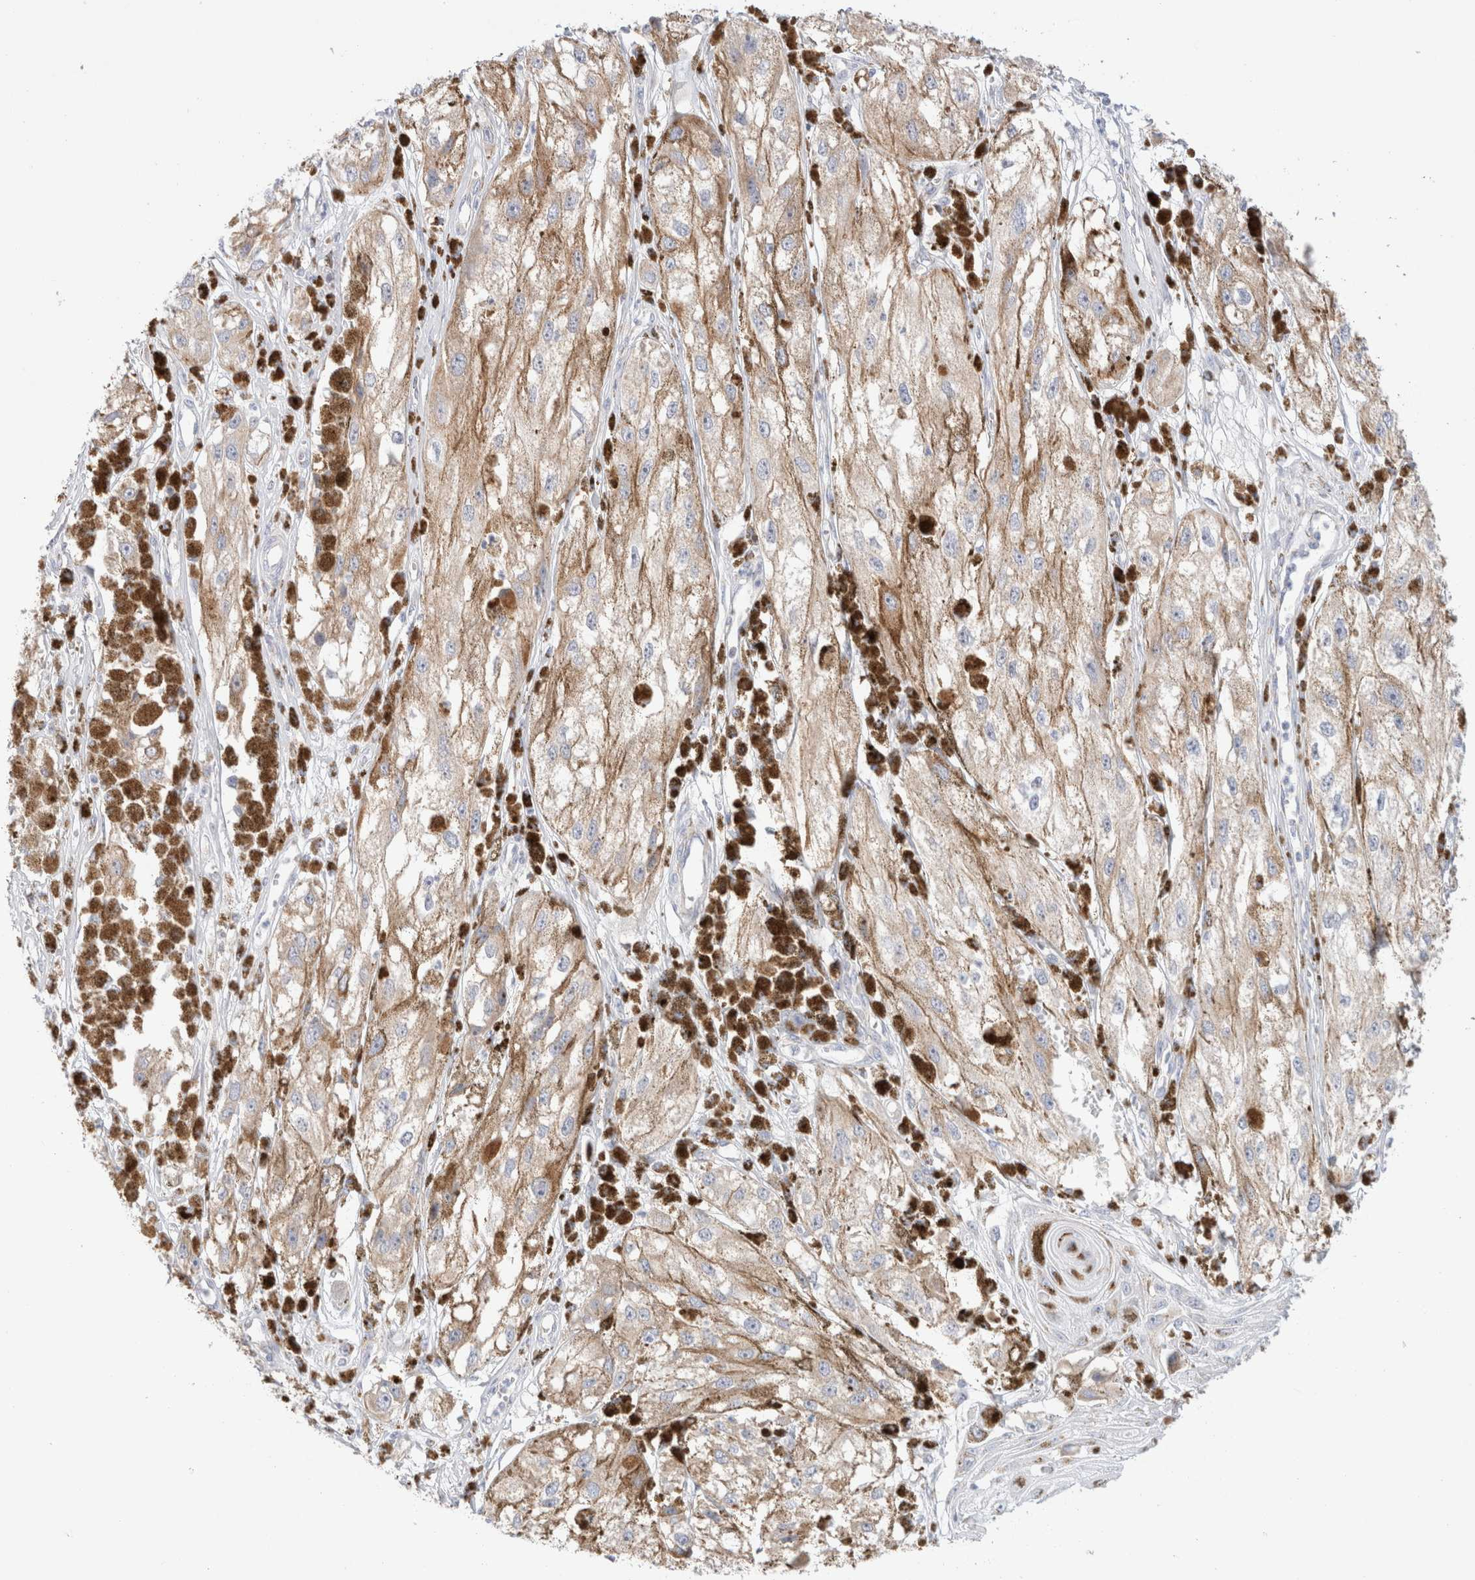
{"staining": {"intensity": "moderate", "quantity": ">75%", "location": "cytoplasmic/membranous"}, "tissue": "melanoma", "cell_type": "Tumor cells", "image_type": "cancer", "snomed": [{"axis": "morphology", "description": "Malignant melanoma, NOS"}, {"axis": "topography", "description": "Skin"}], "caption": "This histopathology image reveals malignant melanoma stained with immunohistochemistry to label a protein in brown. The cytoplasmic/membranous of tumor cells show moderate positivity for the protein. Nuclei are counter-stained blue.", "gene": "ATP6V1C1", "patient": {"sex": "male", "age": 88}}